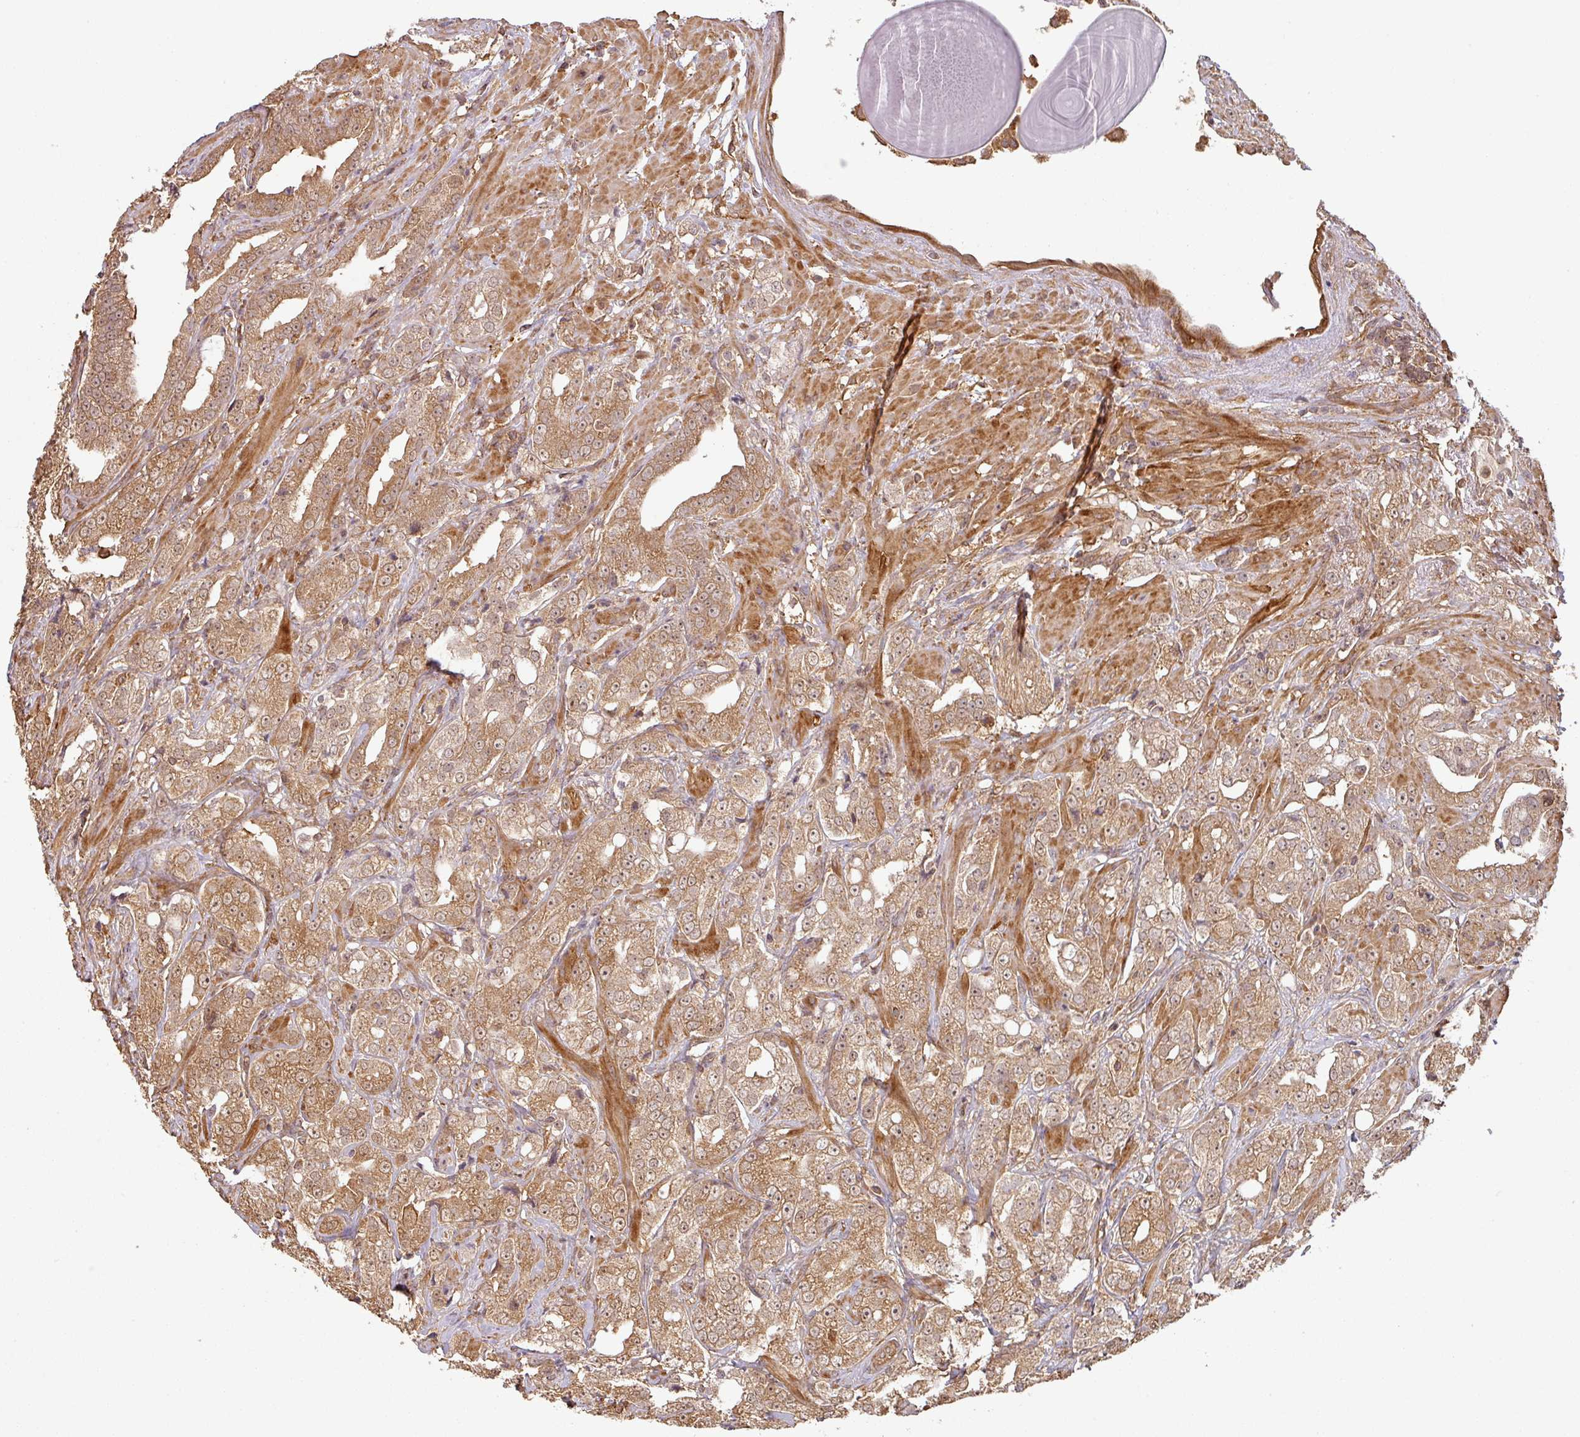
{"staining": {"intensity": "moderate", "quantity": ">75%", "location": "cytoplasmic/membranous,nuclear"}, "tissue": "prostate cancer", "cell_type": "Tumor cells", "image_type": "cancer", "snomed": [{"axis": "morphology", "description": "Adenocarcinoma, Low grade"}, {"axis": "topography", "description": "Prostate"}], "caption": "A high-resolution micrograph shows immunohistochemistry (IHC) staining of prostate low-grade adenocarcinoma, which displays moderate cytoplasmic/membranous and nuclear expression in about >75% of tumor cells.", "gene": "ZNF322", "patient": {"sex": "male", "age": 67}}